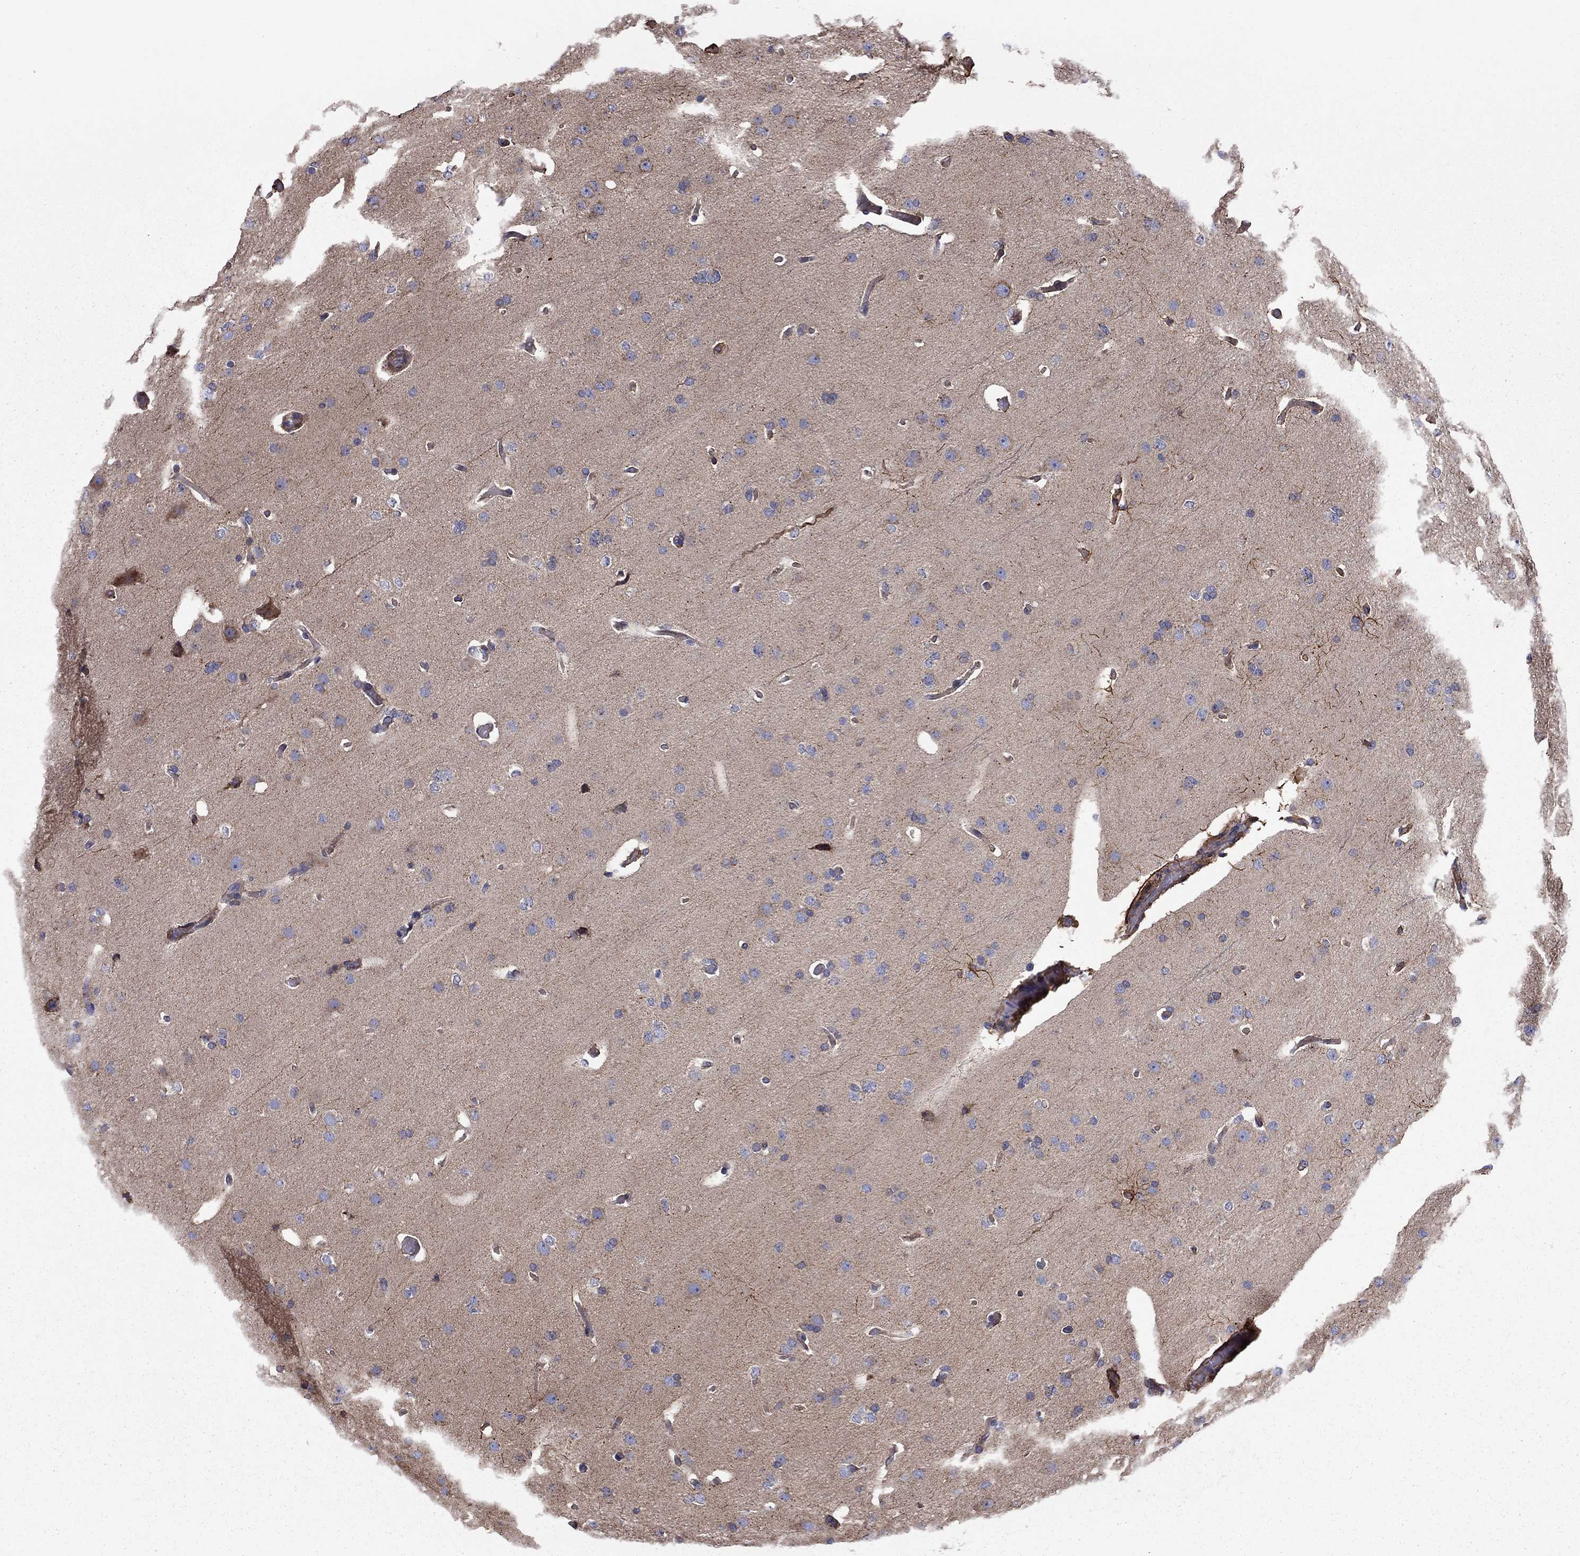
{"staining": {"intensity": "negative", "quantity": "none", "location": "none"}, "tissue": "glioma", "cell_type": "Tumor cells", "image_type": "cancer", "snomed": [{"axis": "morphology", "description": "Glioma, malignant, Low grade"}, {"axis": "topography", "description": "Brain"}], "caption": "Malignant low-grade glioma was stained to show a protein in brown. There is no significant expression in tumor cells.", "gene": "CLSTN1", "patient": {"sex": "male", "age": 41}}